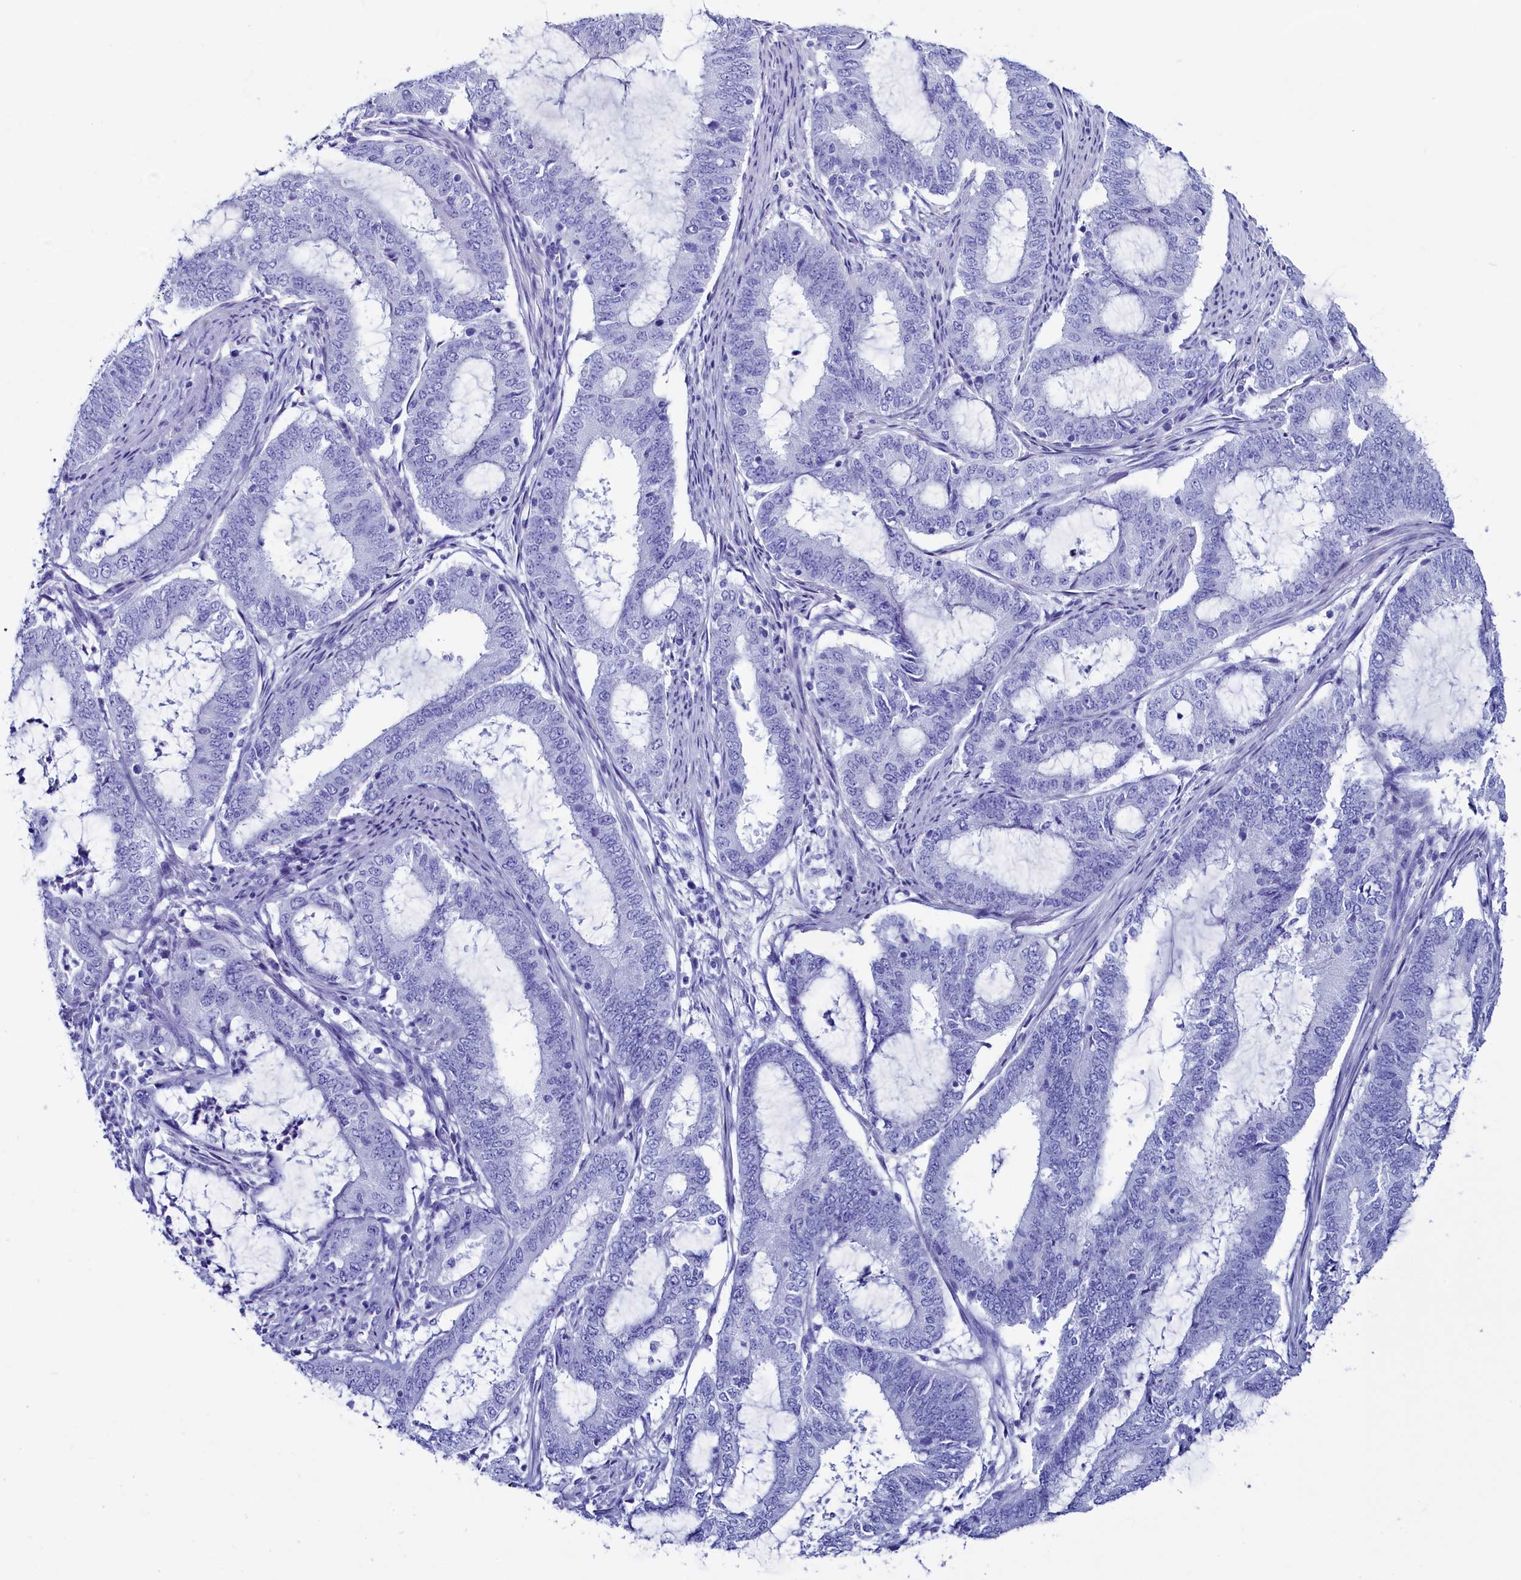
{"staining": {"intensity": "negative", "quantity": "none", "location": "none"}, "tissue": "endometrial cancer", "cell_type": "Tumor cells", "image_type": "cancer", "snomed": [{"axis": "morphology", "description": "Adenocarcinoma, NOS"}, {"axis": "topography", "description": "Endometrium"}], "caption": "Immunohistochemistry (IHC) photomicrograph of endometrial cancer (adenocarcinoma) stained for a protein (brown), which demonstrates no positivity in tumor cells.", "gene": "ANKRD29", "patient": {"sex": "female", "age": 51}}